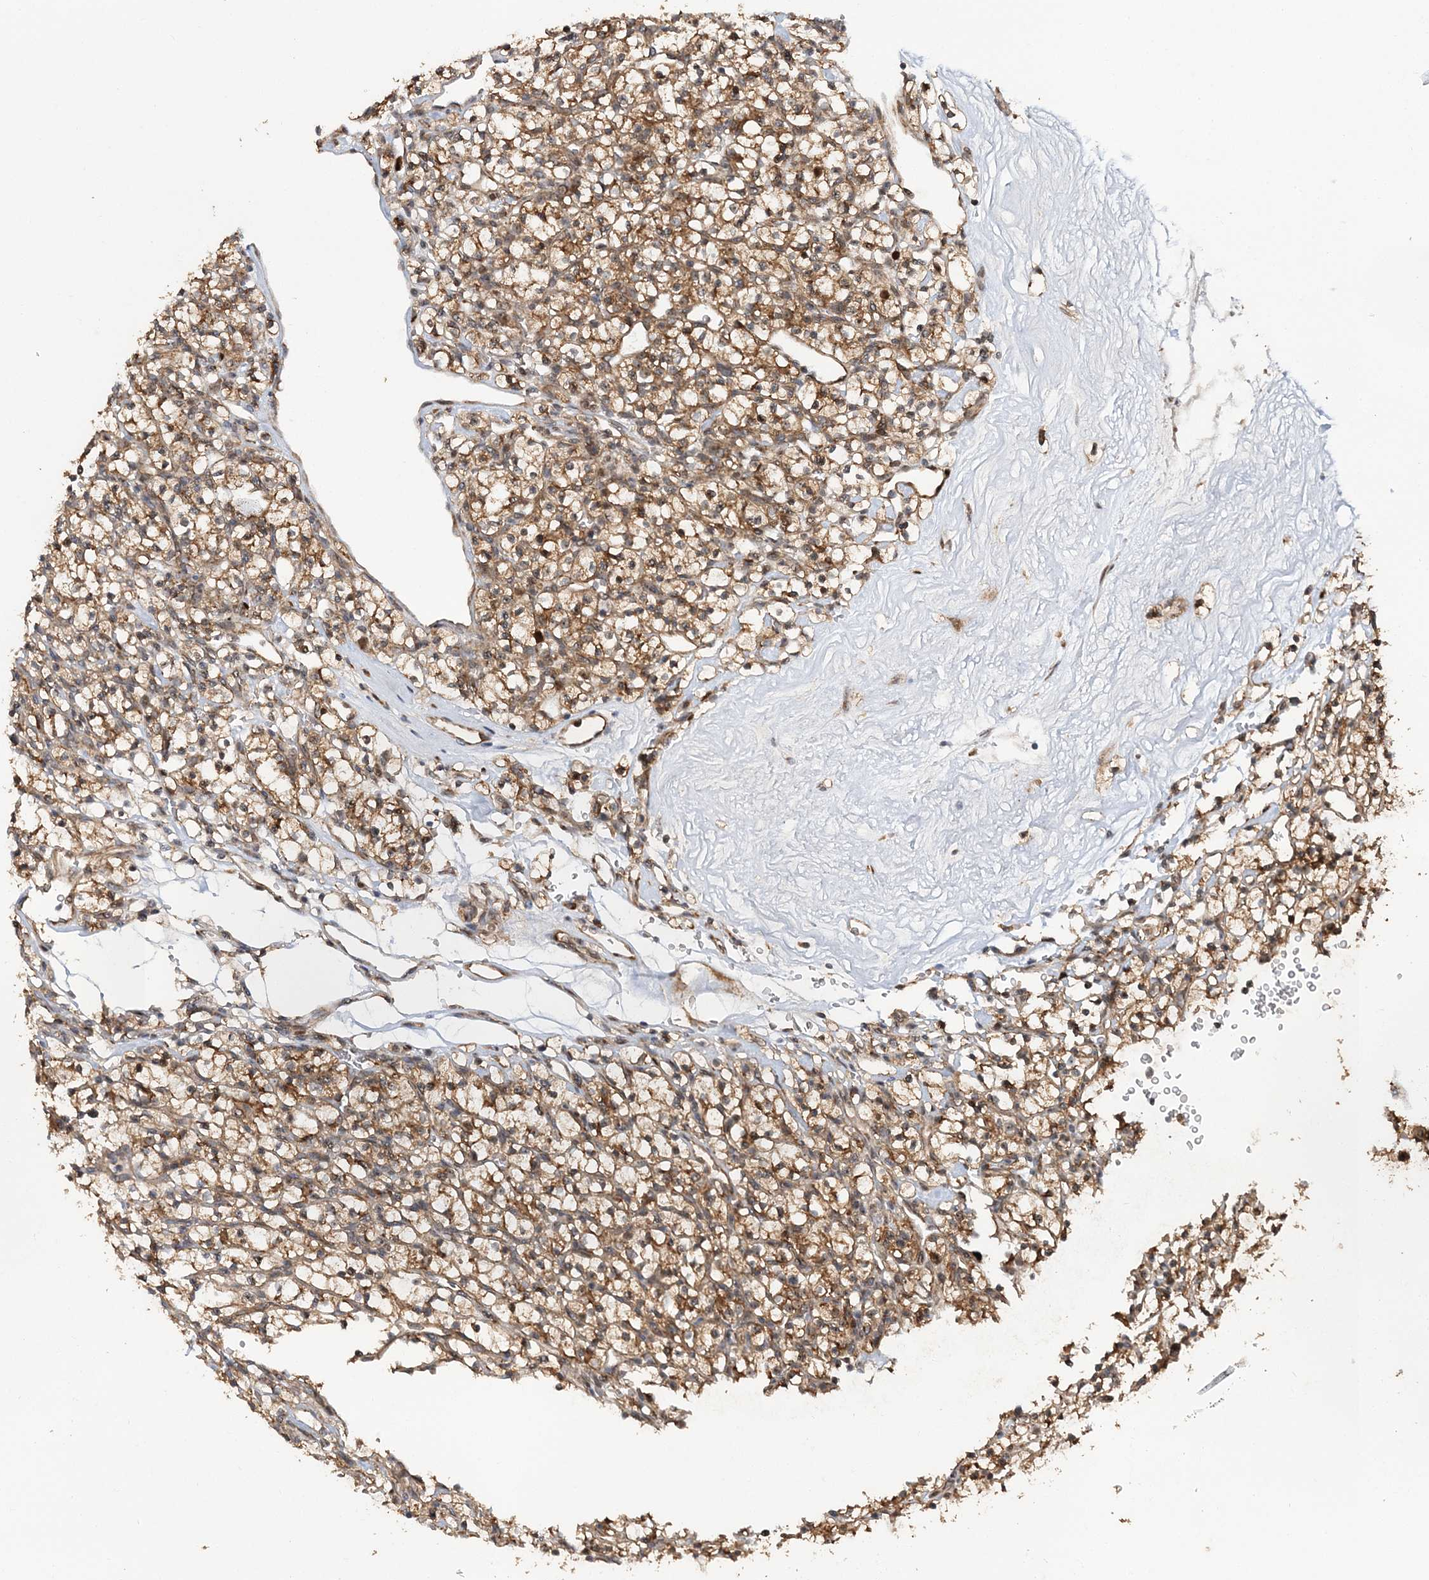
{"staining": {"intensity": "moderate", "quantity": ">75%", "location": "cytoplasmic/membranous"}, "tissue": "renal cancer", "cell_type": "Tumor cells", "image_type": "cancer", "snomed": [{"axis": "morphology", "description": "Adenocarcinoma, NOS"}, {"axis": "topography", "description": "Kidney"}], "caption": "The immunohistochemical stain highlights moderate cytoplasmic/membranous positivity in tumor cells of renal cancer tissue.", "gene": "KIF4A", "patient": {"sex": "female", "age": 57}}